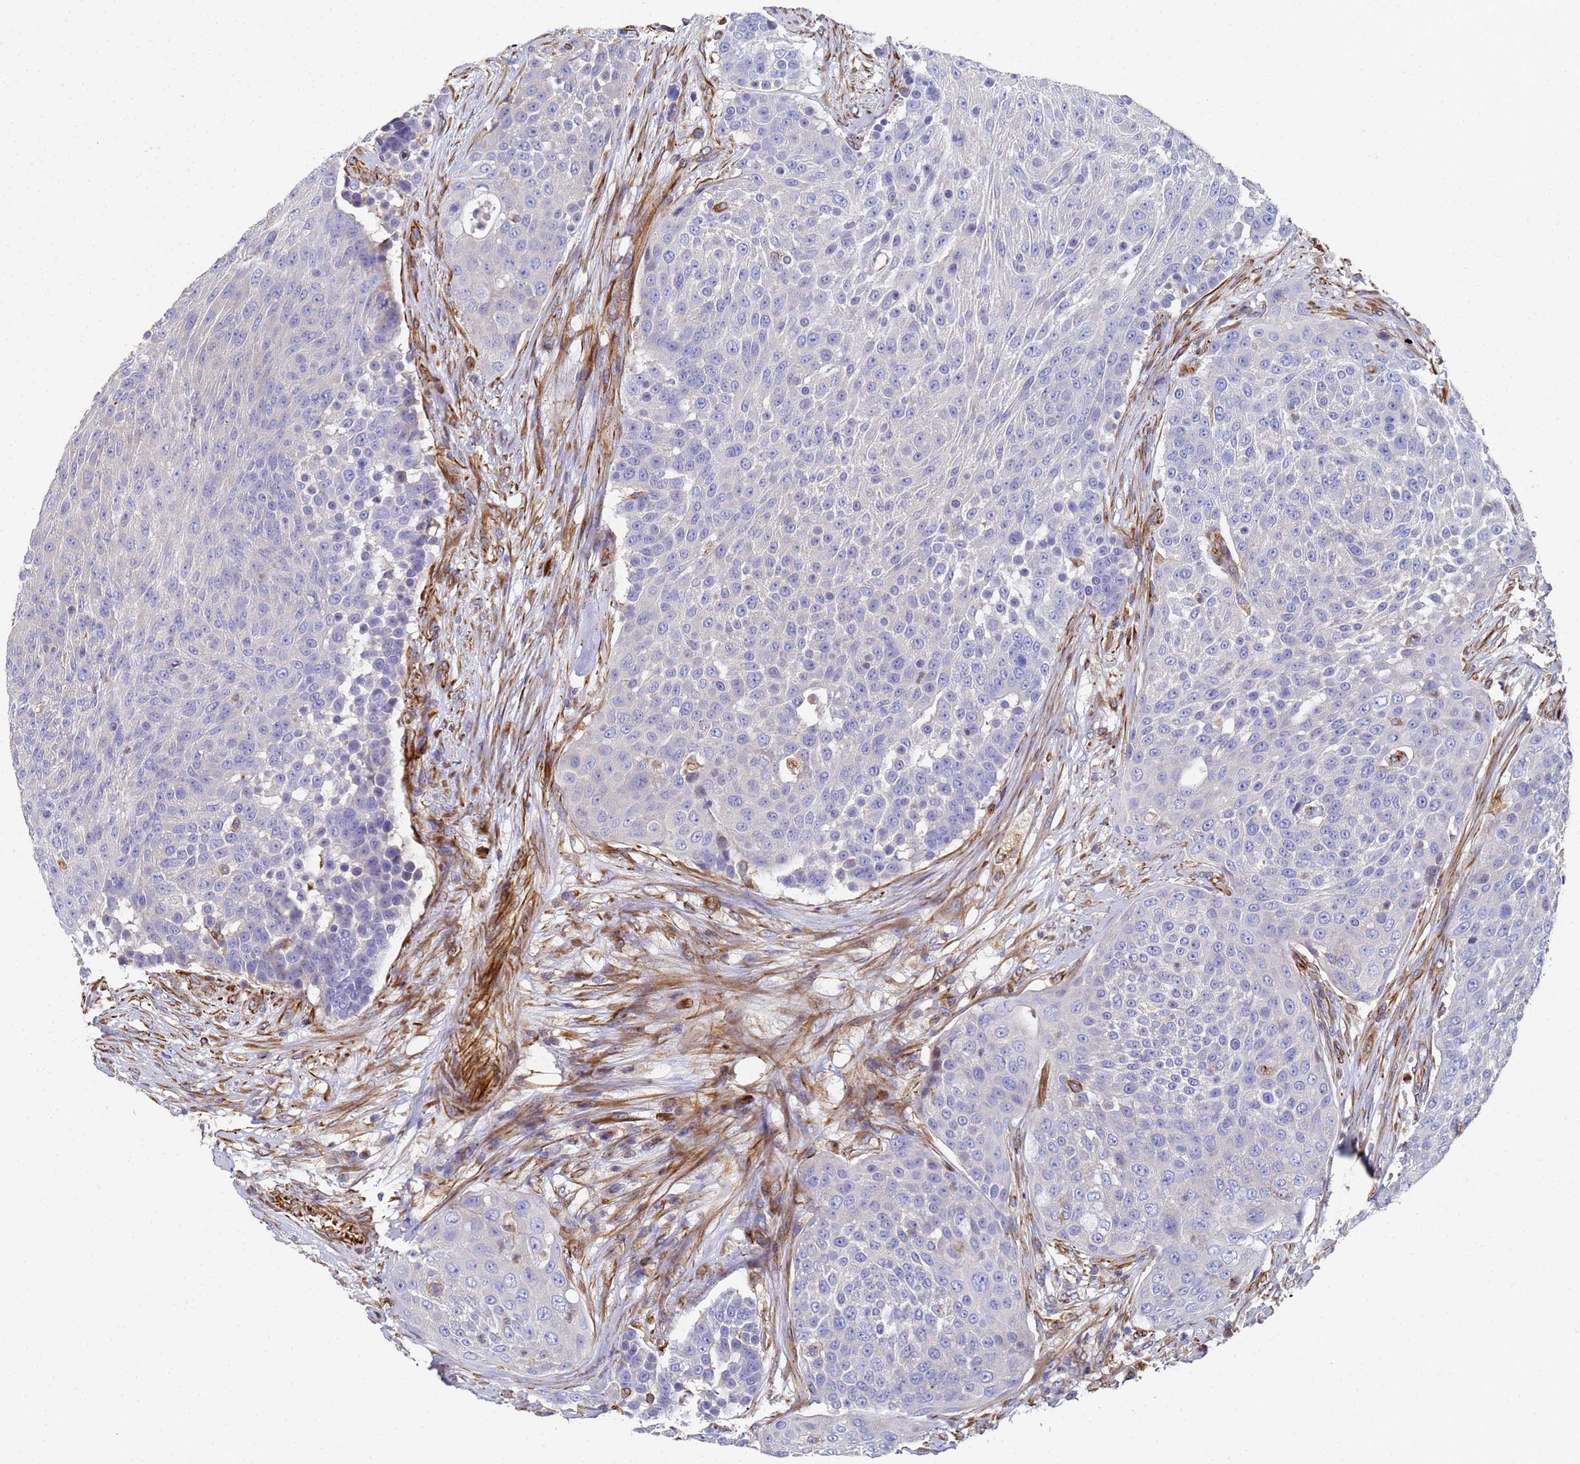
{"staining": {"intensity": "negative", "quantity": "none", "location": "none"}, "tissue": "urothelial cancer", "cell_type": "Tumor cells", "image_type": "cancer", "snomed": [{"axis": "morphology", "description": "Urothelial carcinoma, High grade"}, {"axis": "topography", "description": "Urinary bladder"}], "caption": "The image exhibits no staining of tumor cells in urothelial cancer.", "gene": "SYT13", "patient": {"sex": "female", "age": 63}}